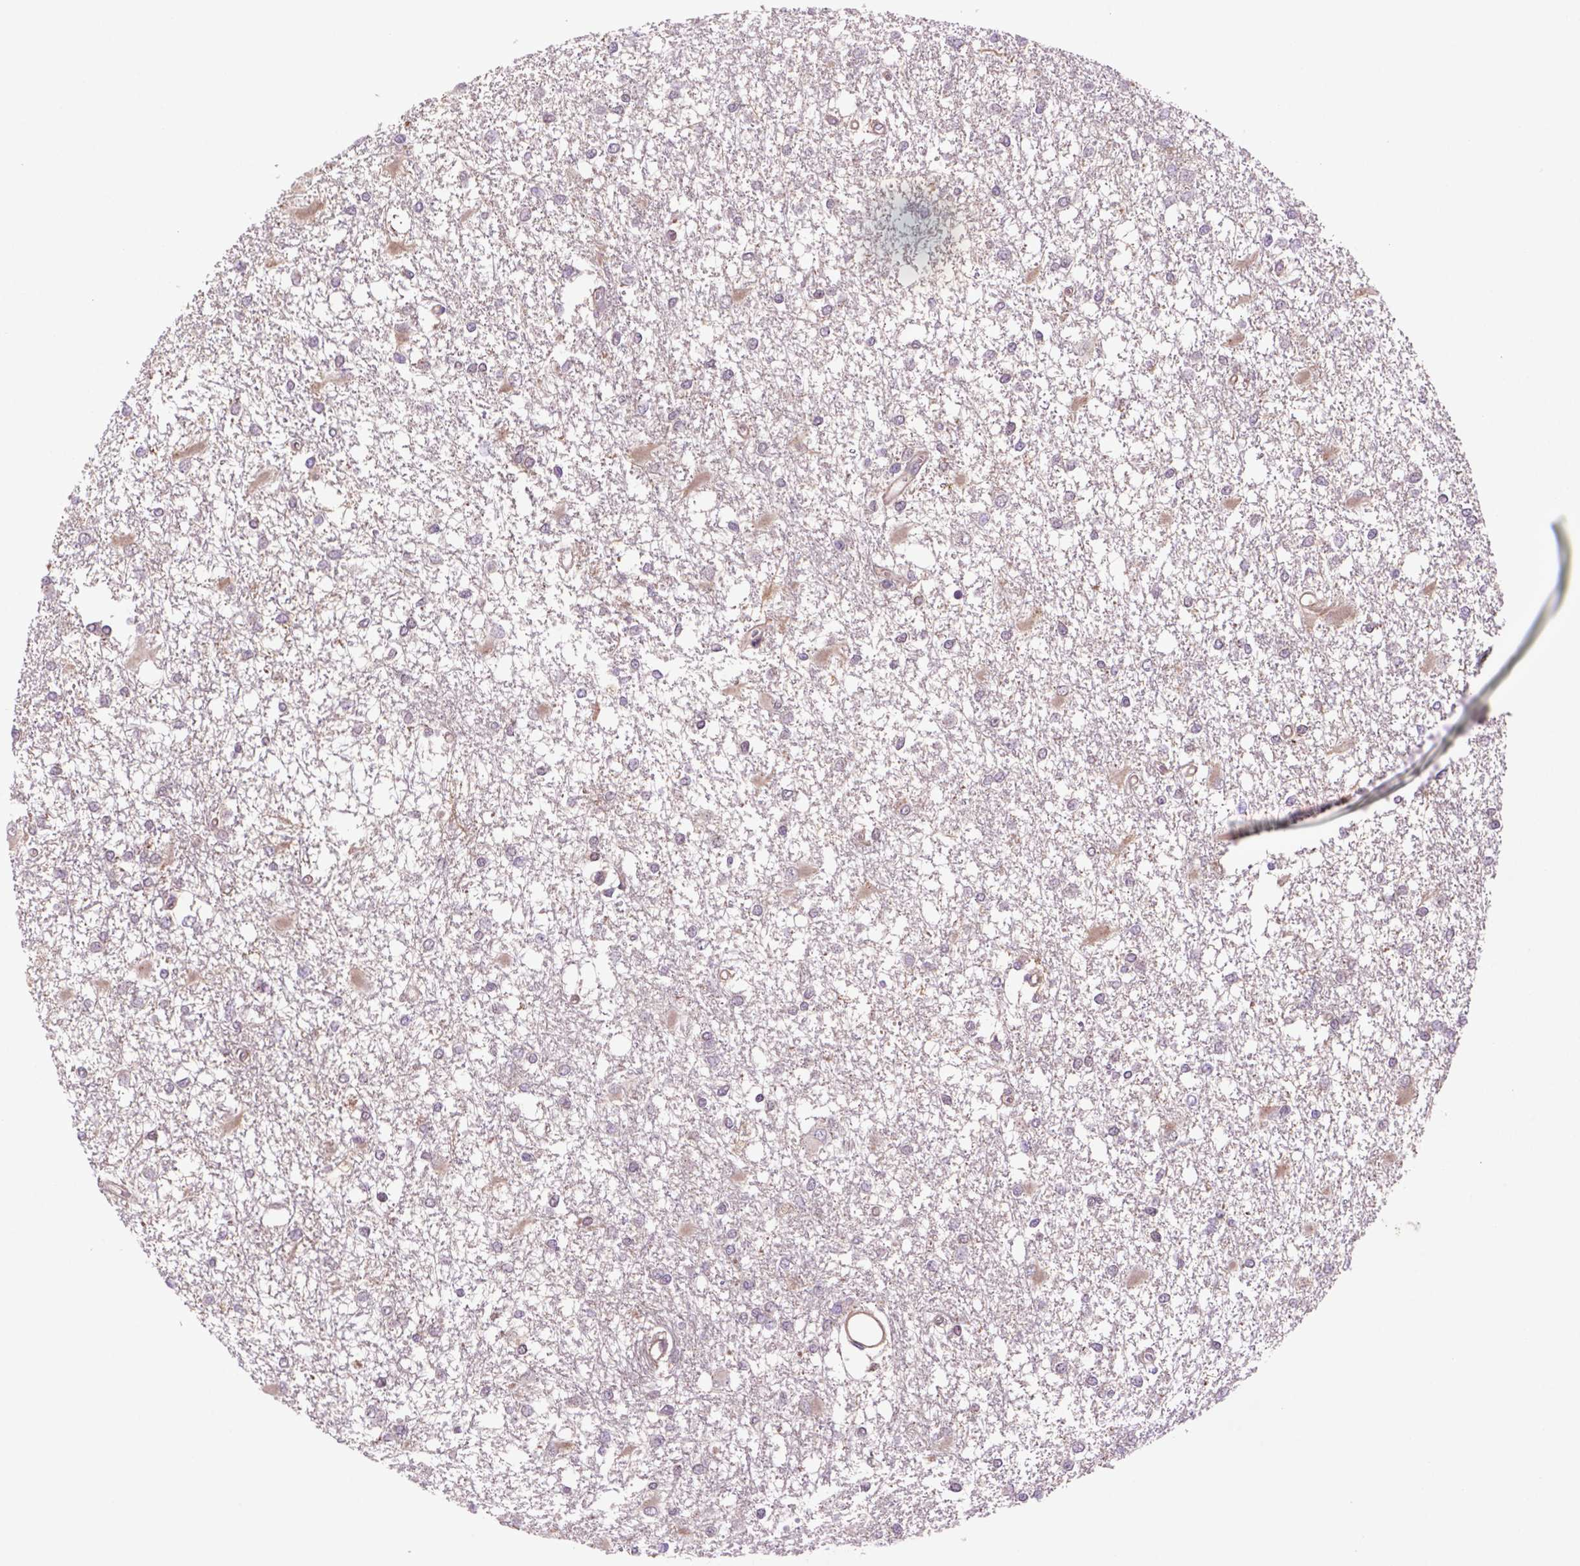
{"staining": {"intensity": "negative", "quantity": "none", "location": "none"}, "tissue": "glioma", "cell_type": "Tumor cells", "image_type": "cancer", "snomed": [{"axis": "morphology", "description": "Glioma, malignant, High grade"}, {"axis": "topography", "description": "Cerebral cortex"}], "caption": "Immunohistochemical staining of human glioma reveals no significant staining in tumor cells. (DAB immunohistochemistry visualized using brightfield microscopy, high magnification).", "gene": "HSPBP1", "patient": {"sex": "male", "age": 79}}